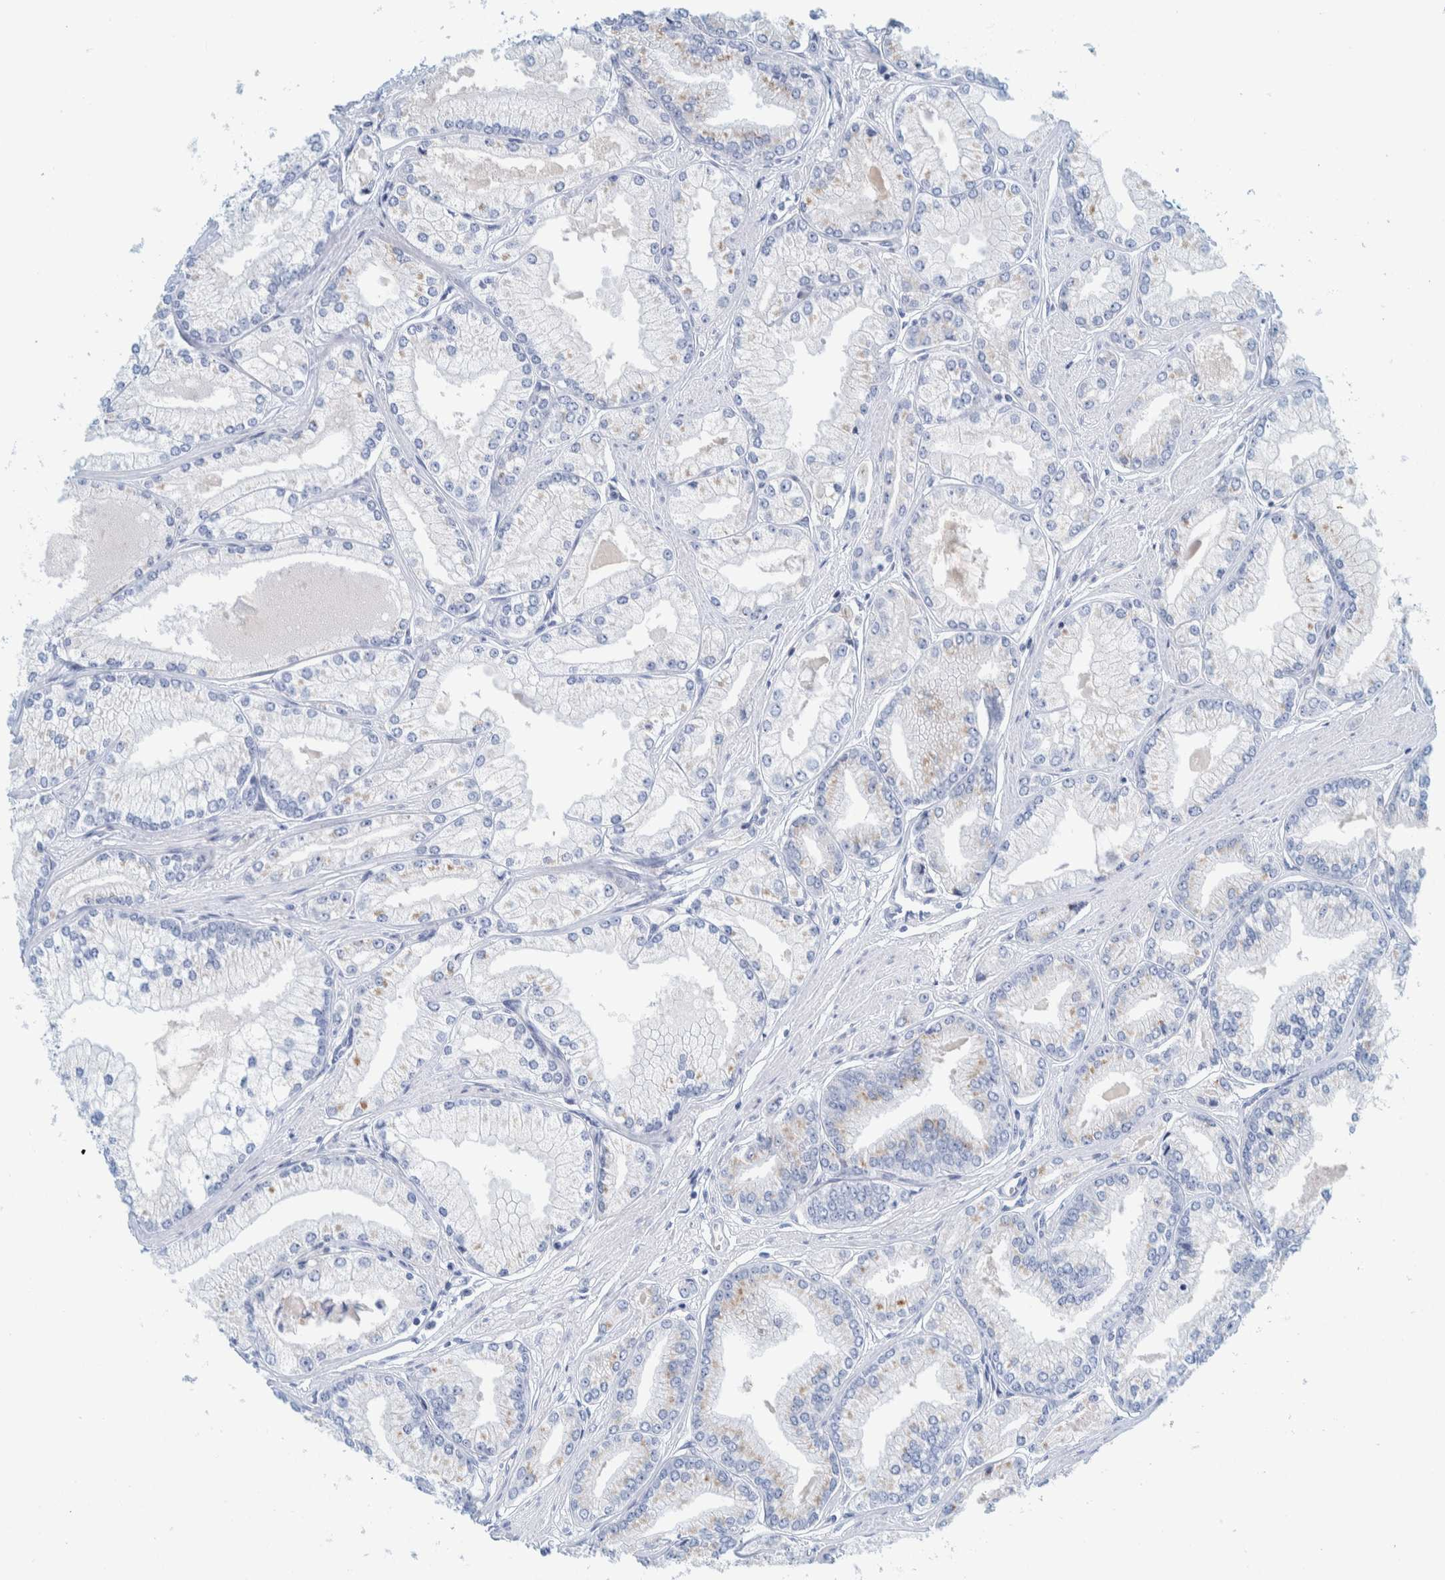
{"staining": {"intensity": "negative", "quantity": "none", "location": "none"}, "tissue": "prostate cancer", "cell_type": "Tumor cells", "image_type": "cancer", "snomed": [{"axis": "morphology", "description": "Adenocarcinoma, Low grade"}, {"axis": "topography", "description": "Prostate"}], "caption": "Tumor cells show no significant staining in prostate cancer (low-grade adenocarcinoma). Nuclei are stained in blue.", "gene": "MOG", "patient": {"sex": "male", "age": 52}}